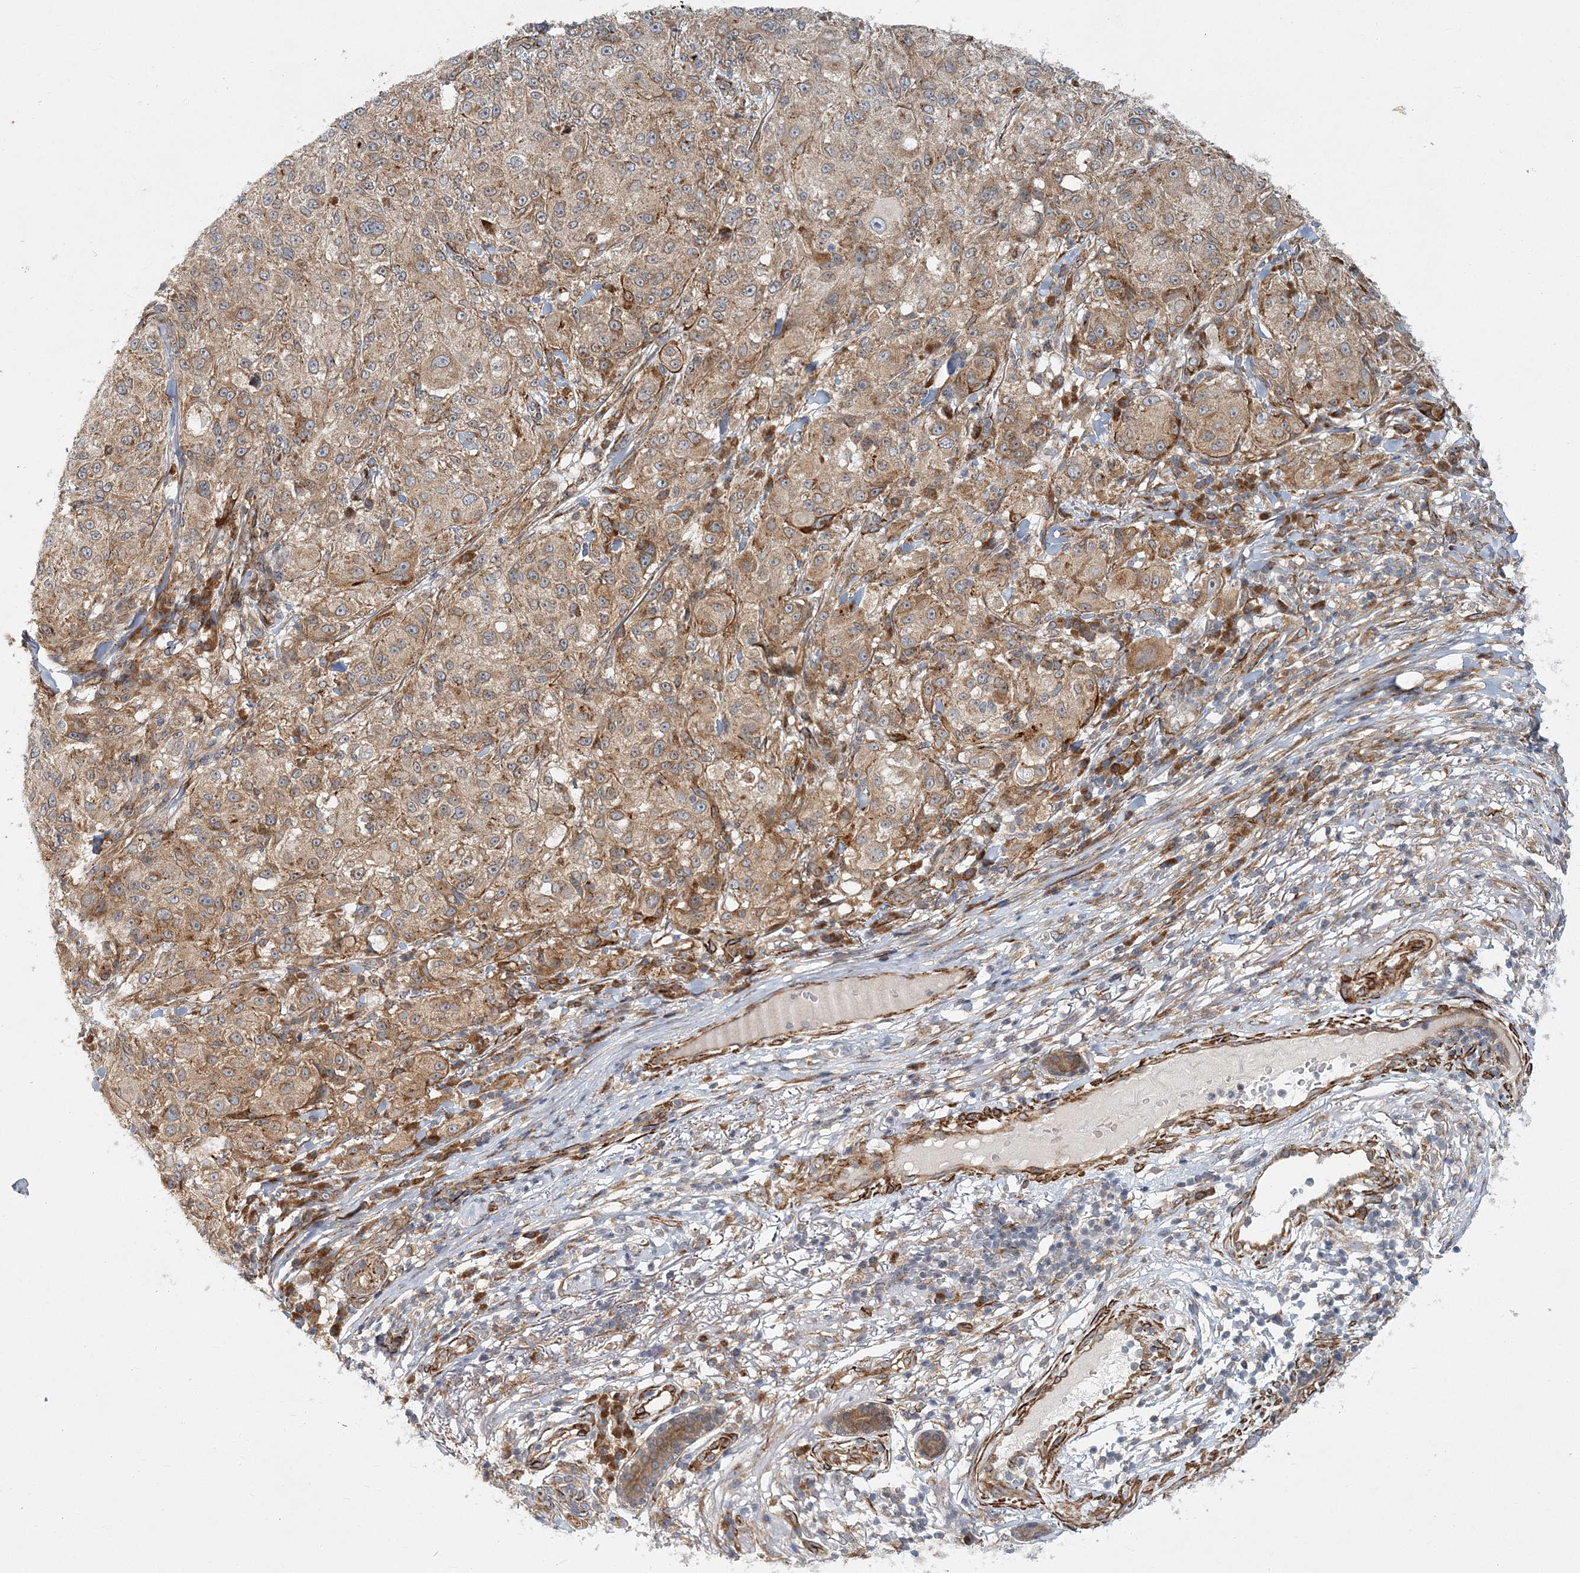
{"staining": {"intensity": "weak", "quantity": "25%-75%", "location": "cytoplasmic/membranous"}, "tissue": "melanoma", "cell_type": "Tumor cells", "image_type": "cancer", "snomed": [{"axis": "morphology", "description": "Necrosis, NOS"}, {"axis": "morphology", "description": "Malignant melanoma, NOS"}, {"axis": "topography", "description": "Skin"}], "caption": "Immunohistochemical staining of melanoma displays low levels of weak cytoplasmic/membranous positivity in approximately 25%-75% of tumor cells.", "gene": "NBAS", "patient": {"sex": "female", "age": 87}}